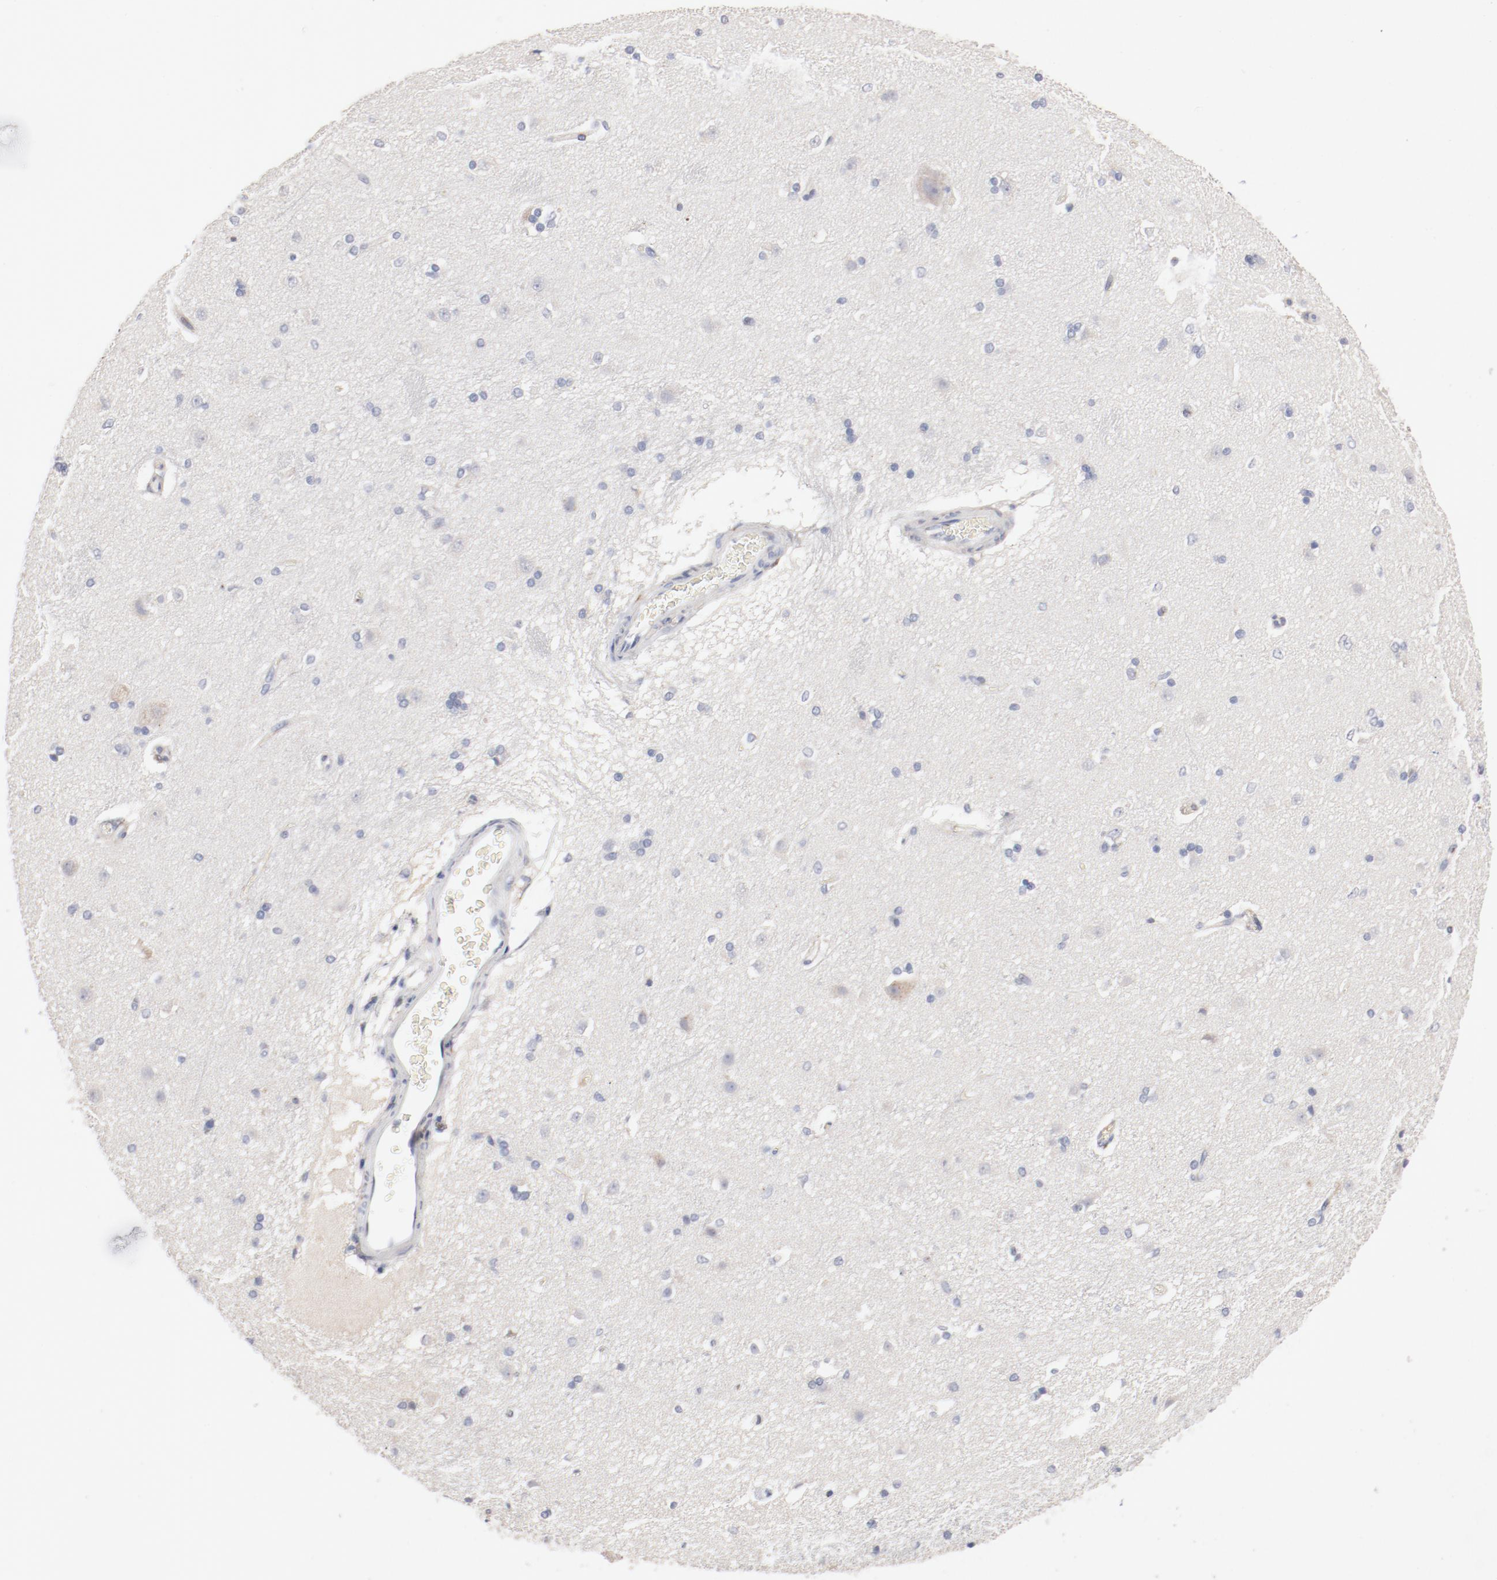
{"staining": {"intensity": "negative", "quantity": "none", "location": "none"}, "tissue": "caudate", "cell_type": "Glial cells", "image_type": "normal", "snomed": [{"axis": "morphology", "description": "Normal tissue, NOS"}, {"axis": "topography", "description": "Lateral ventricle wall"}], "caption": "Histopathology image shows no protein positivity in glial cells of unremarkable caudate. (Brightfield microscopy of DAB (3,3'-diaminobenzidine) IHC at high magnification).", "gene": "AK7", "patient": {"sex": "female", "age": 19}}